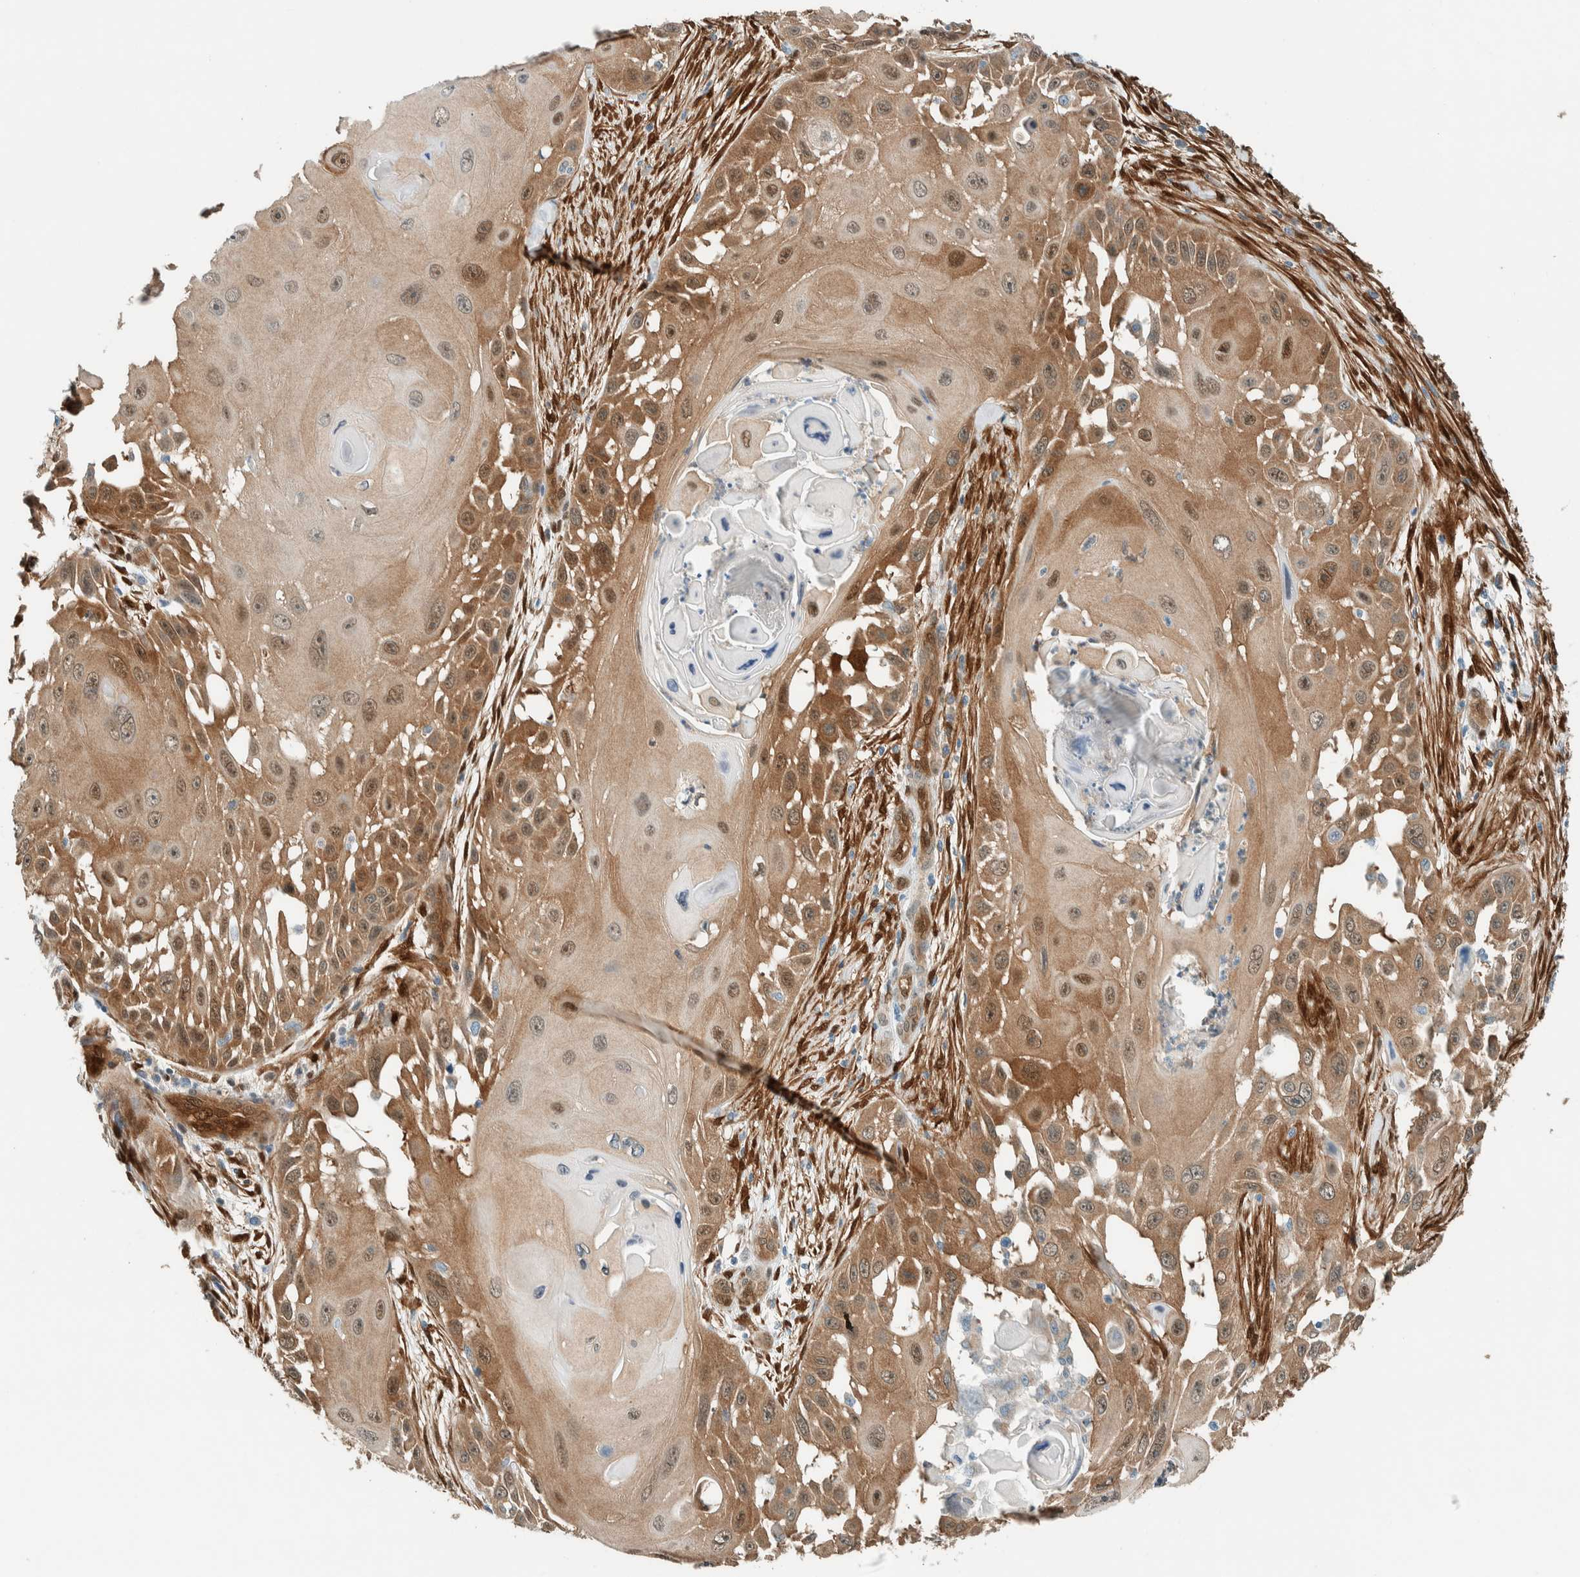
{"staining": {"intensity": "moderate", "quantity": ">75%", "location": "cytoplasmic/membranous,nuclear"}, "tissue": "skin cancer", "cell_type": "Tumor cells", "image_type": "cancer", "snomed": [{"axis": "morphology", "description": "Squamous cell carcinoma, NOS"}, {"axis": "topography", "description": "Skin"}], "caption": "Human skin squamous cell carcinoma stained for a protein (brown) shows moderate cytoplasmic/membranous and nuclear positive staining in approximately >75% of tumor cells.", "gene": "NXN", "patient": {"sex": "female", "age": 44}}